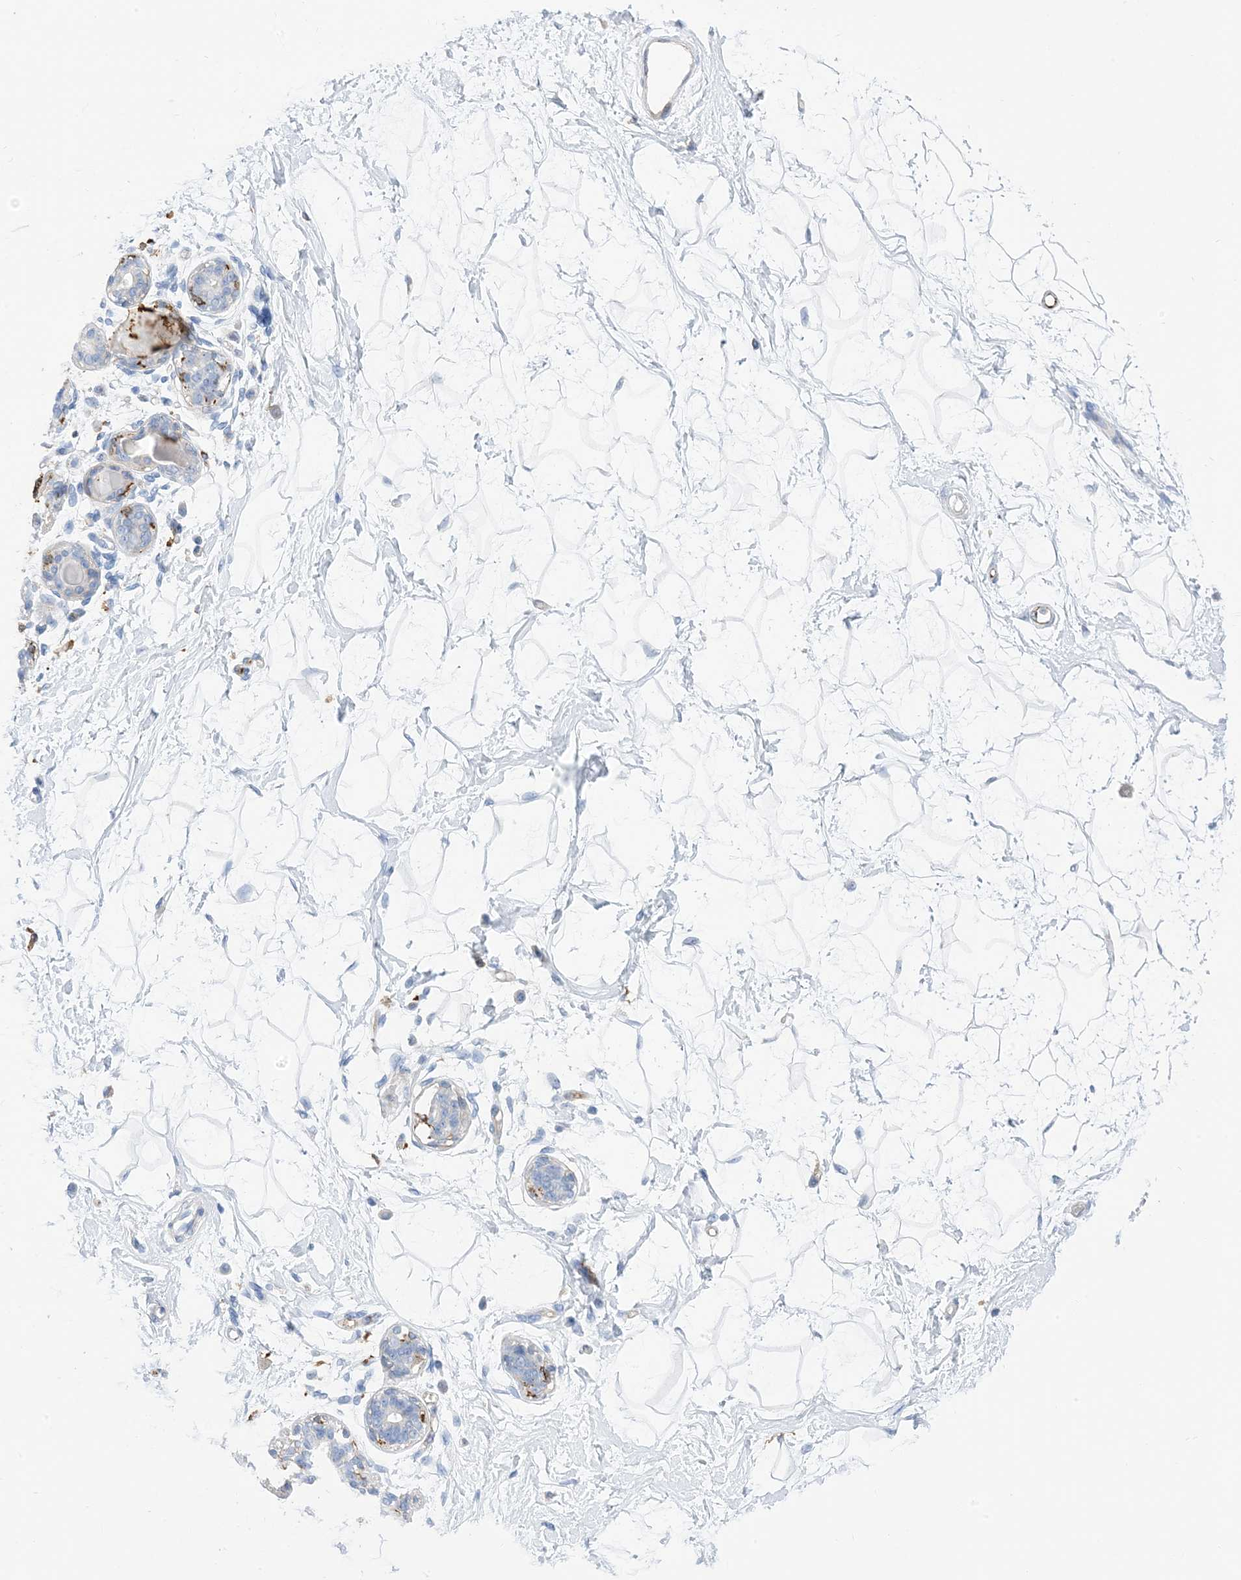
{"staining": {"intensity": "negative", "quantity": "none", "location": "none"}, "tissue": "breast", "cell_type": "Adipocytes", "image_type": "normal", "snomed": [{"axis": "morphology", "description": "Normal tissue, NOS"}, {"axis": "topography", "description": "Breast"}], "caption": "High power microscopy image of an immunohistochemistry histopathology image of normal breast, revealing no significant expression in adipocytes.", "gene": "DPH3", "patient": {"sex": "female", "age": 45}}